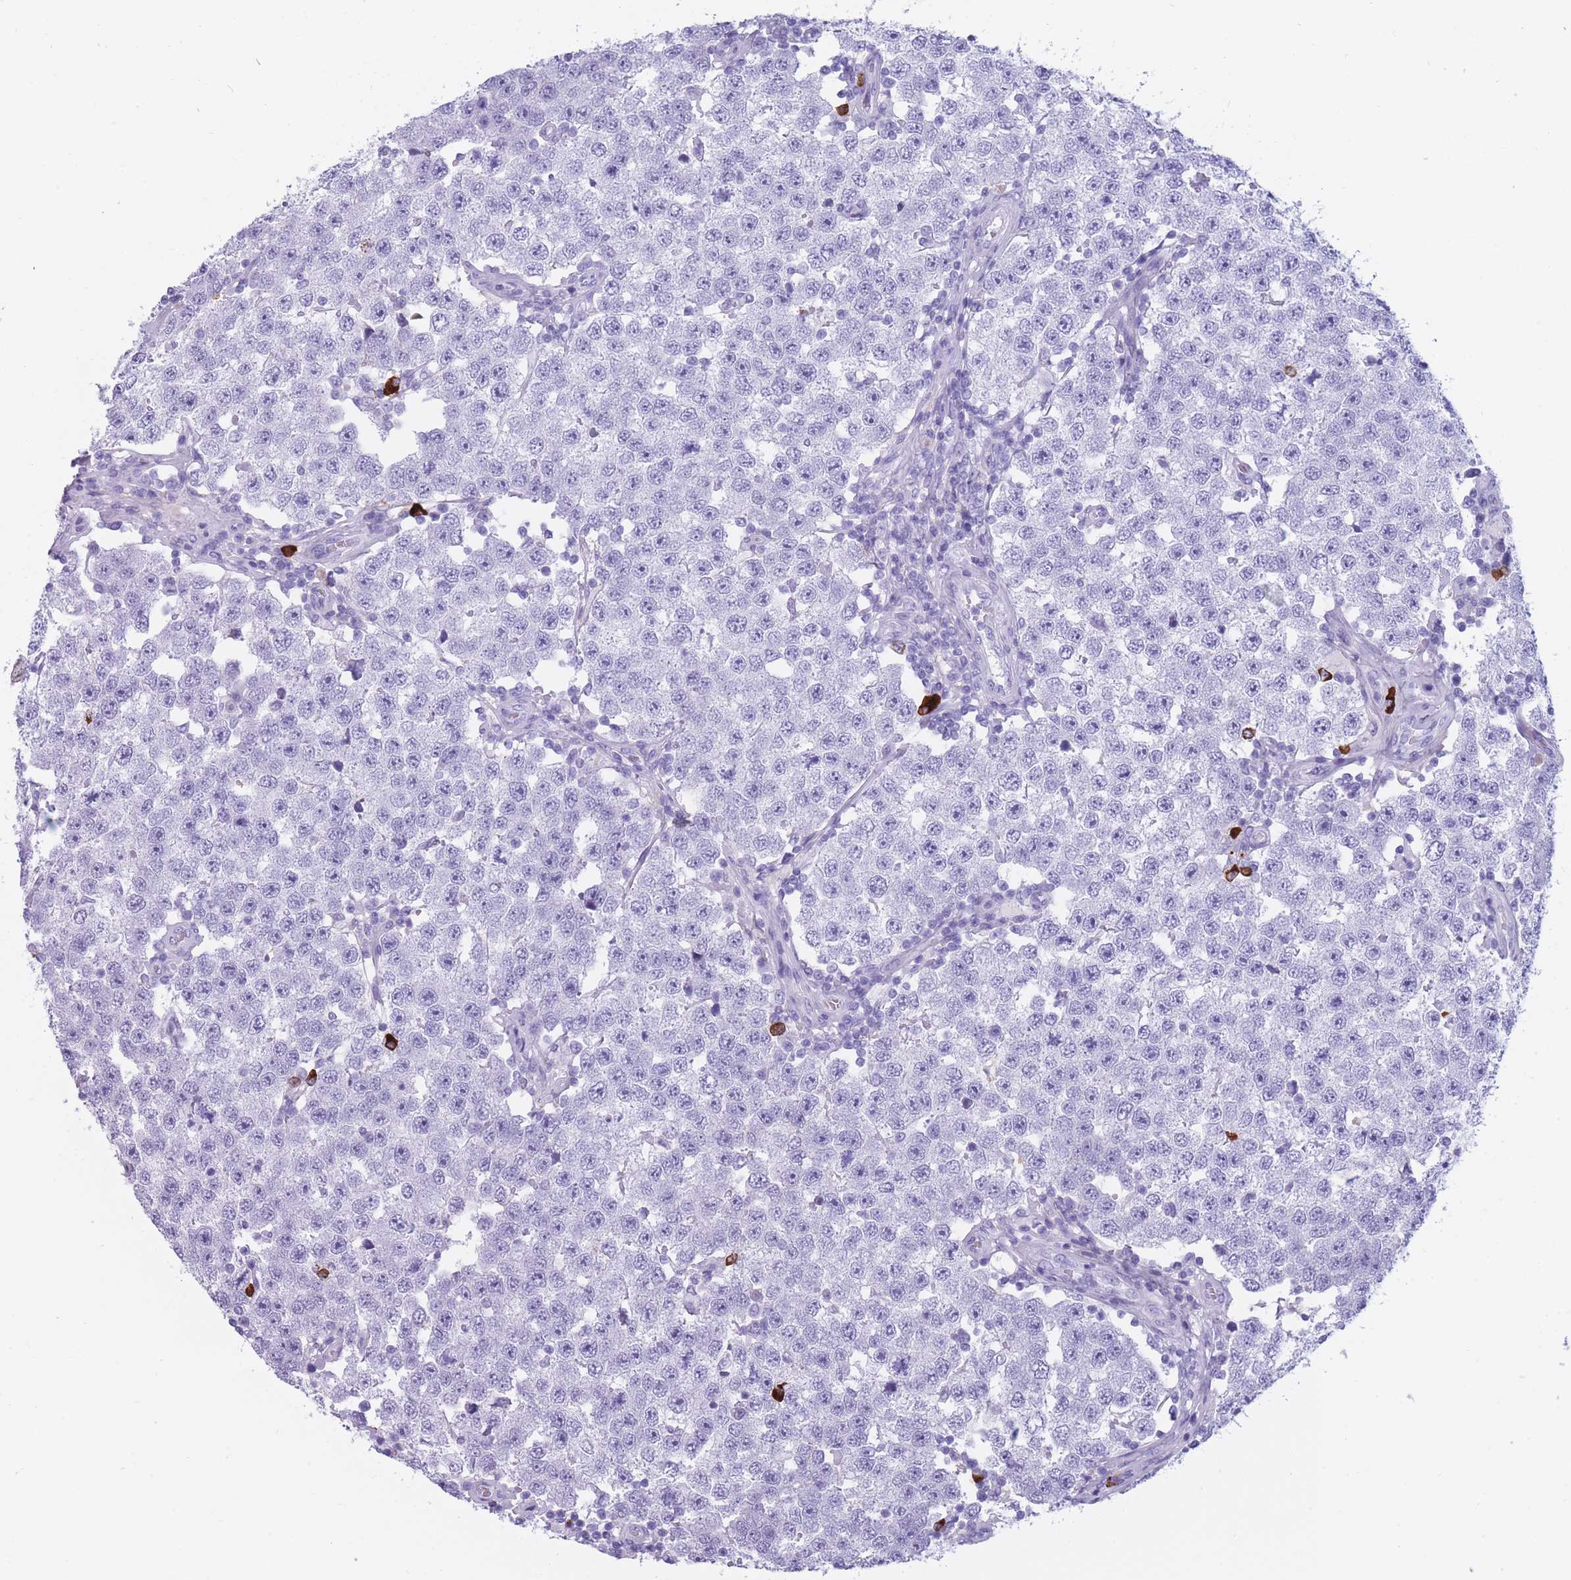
{"staining": {"intensity": "negative", "quantity": "none", "location": "none"}, "tissue": "testis cancer", "cell_type": "Tumor cells", "image_type": "cancer", "snomed": [{"axis": "morphology", "description": "Seminoma, NOS"}, {"axis": "topography", "description": "Testis"}], "caption": "A photomicrograph of human seminoma (testis) is negative for staining in tumor cells.", "gene": "TNFSF11", "patient": {"sex": "male", "age": 34}}